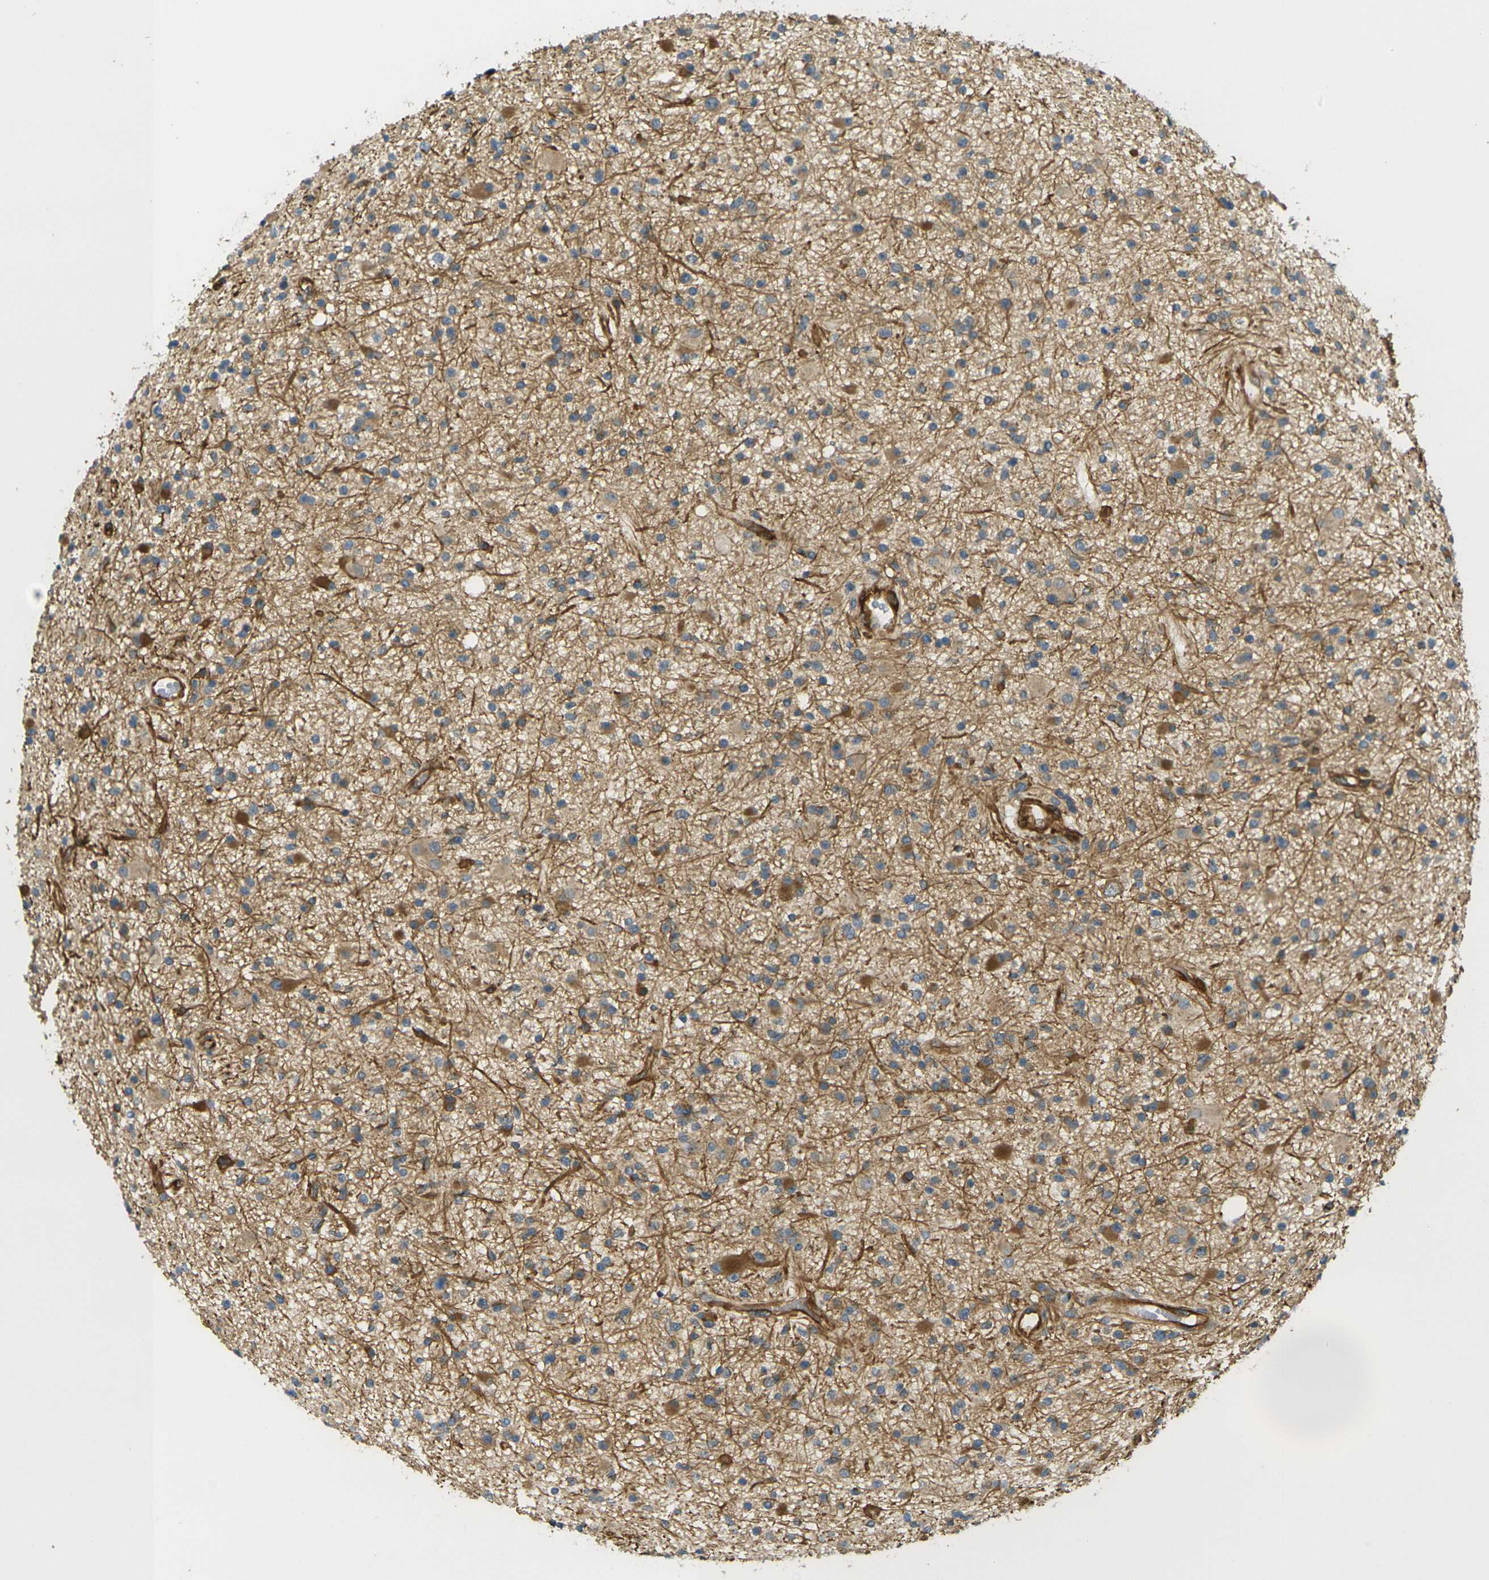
{"staining": {"intensity": "moderate", "quantity": "25%-75%", "location": "cytoplasmic/membranous"}, "tissue": "glioma", "cell_type": "Tumor cells", "image_type": "cancer", "snomed": [{"axis": "morphology", "description": "Glioma, malignant, High grade"}, {"axis": "topography", "description": "Brain"}], "caption": "High-grade glioma (malignant) stained with immunohistochemistry demonstrates moderate cytoplasmic/membranous expression in approximately 25%-75% of tumor cells. The protein of interest is shown in brown color, while the nuclei are stained blue.", "gene": "CYTH3", "patient": {"sex": "male", "age": 33}}